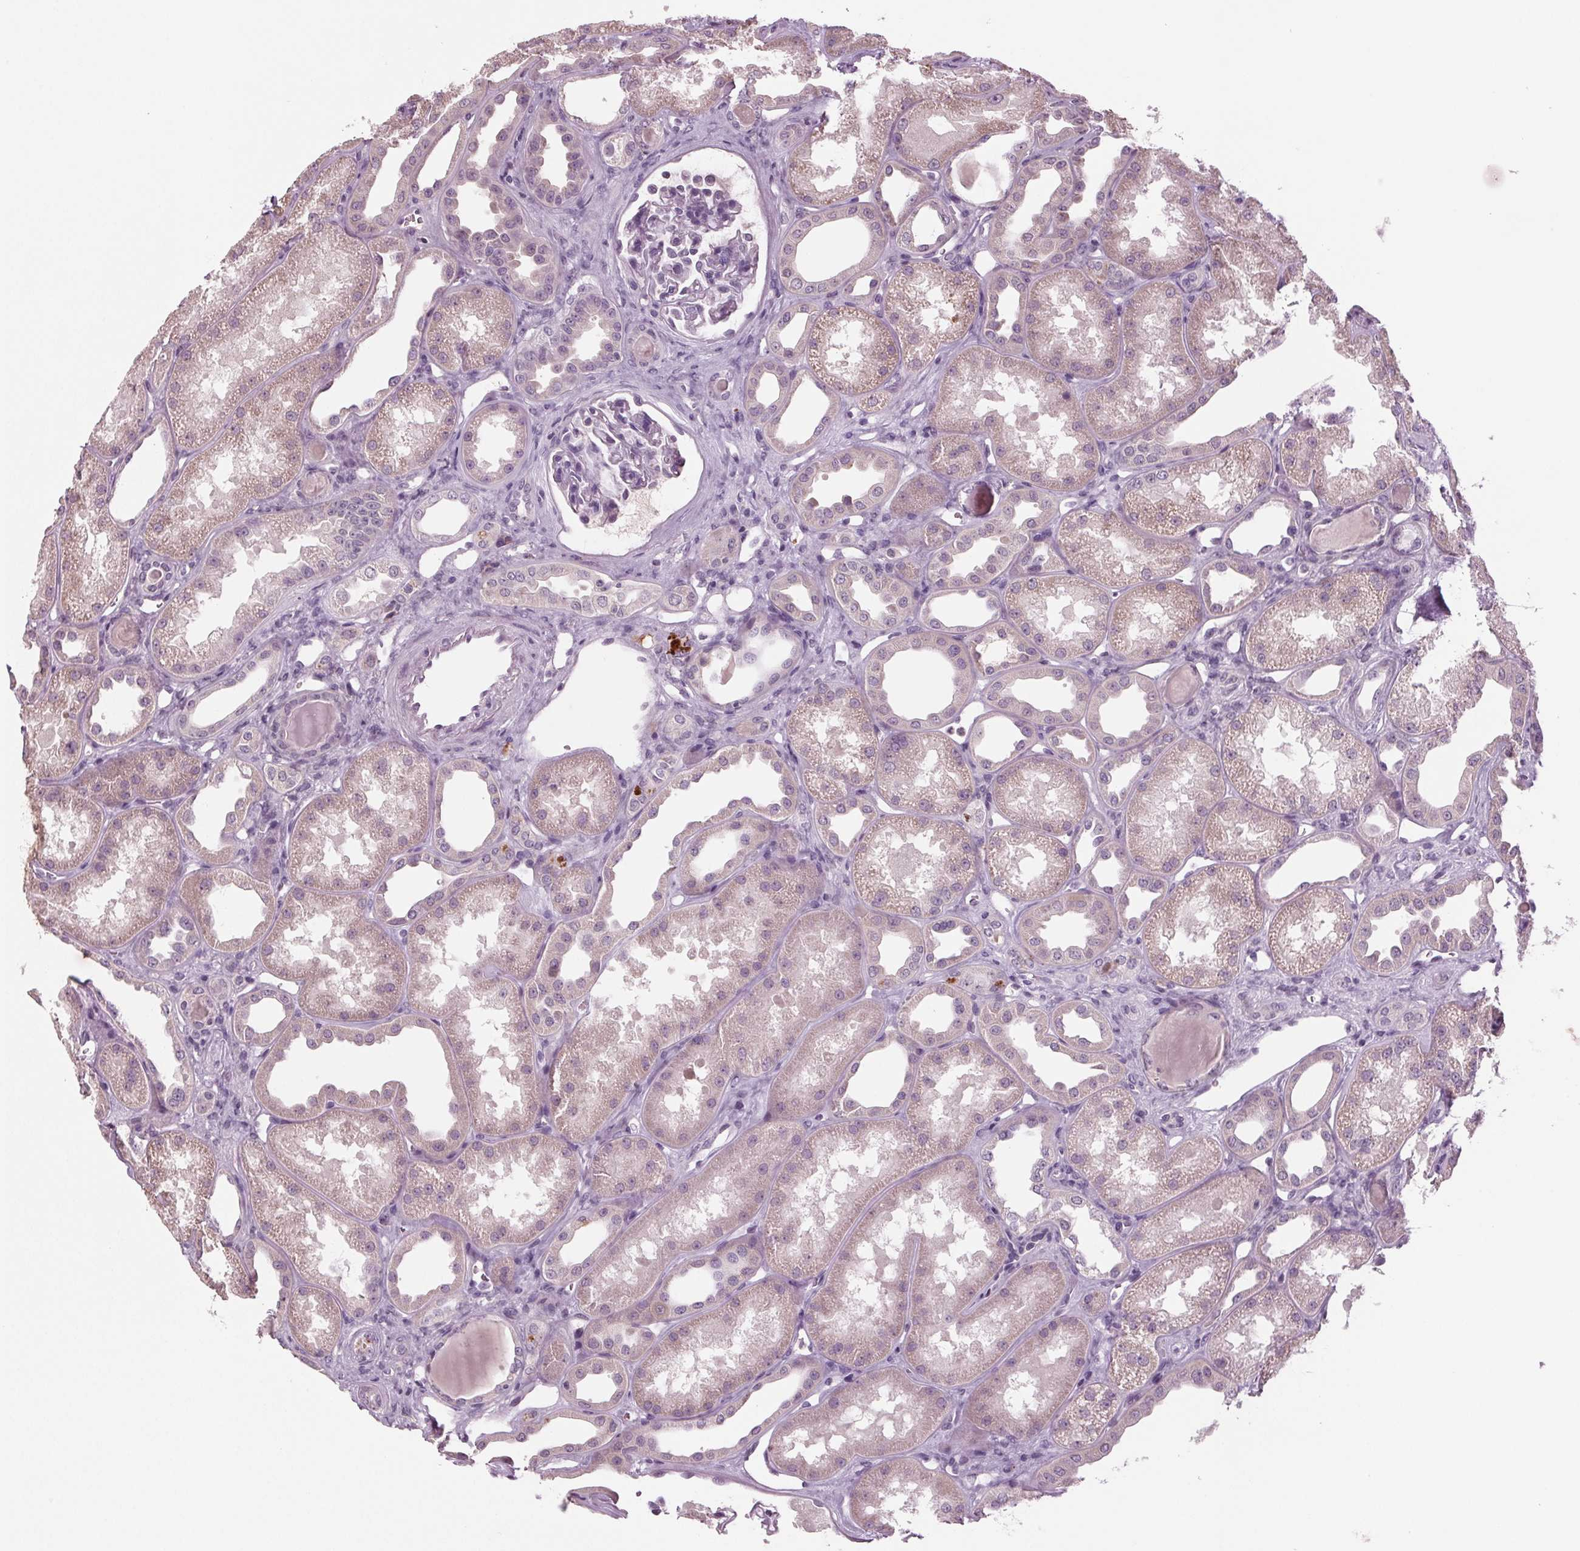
{"staining": {"intensity": "negative", "quantity": "none", "location": "none"}, "tissue": "kidney", "cell_type": "Cells in glomeruli", "image_type": "normal", "snomed": [{"axis": "morphology", "description": "Normal tissue, NOS"}, {"axis": "topography", "description": "Kidney"}], "caption": "This micrograph is of unremarkable kidney stained with immunohistochemistry (IHC) to label a protein in brown with the nuclei are counter-stained blue. There is no expression in cells in glomeruli.", "gene": "BHLHE22", "patient": {"sex": "male", "age": 61}}